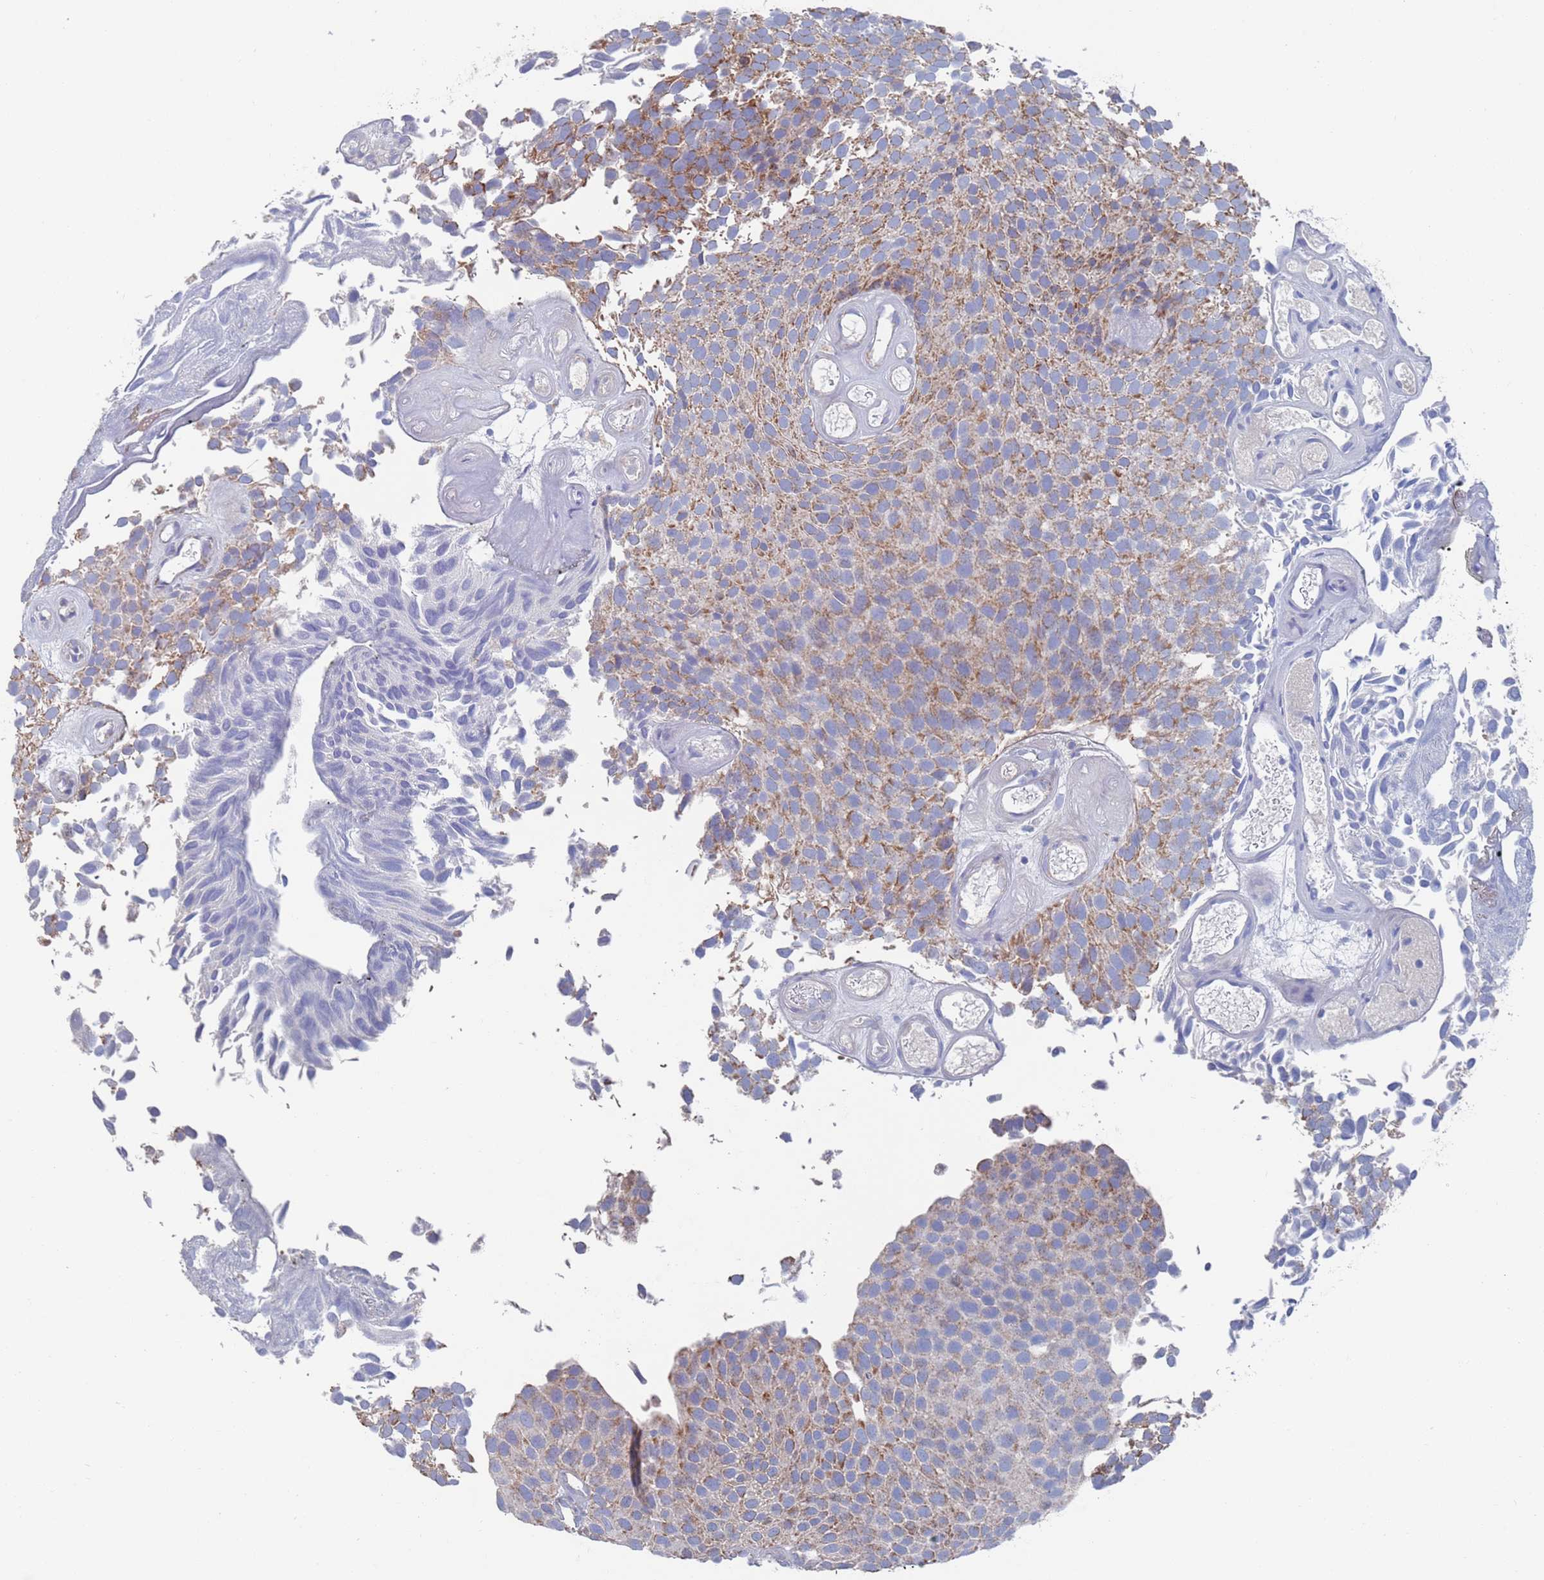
{"staining": {"intensity": "moderate", "quantity": "25%-75%", "location": "cytoplasmic/membranous"}, "tissue": "urothelial cancer", "cell_type": "Tumor cells", "image_type": "cancer", "snomed": [{"axis": "morphology", "description": "Urothelial carcinoma, Low grade"}, {"axis": "topography", "description": "Urinary bladder"}], "caption": "IHC of urothelial carcinoma (low-grade) demonstrates medium levels of moderate cytoplasmic/membranous expression in about 25%-75% of tumor cells.", "gene": "MRPL22", "patient": {"sex": "male", "age": 89}}